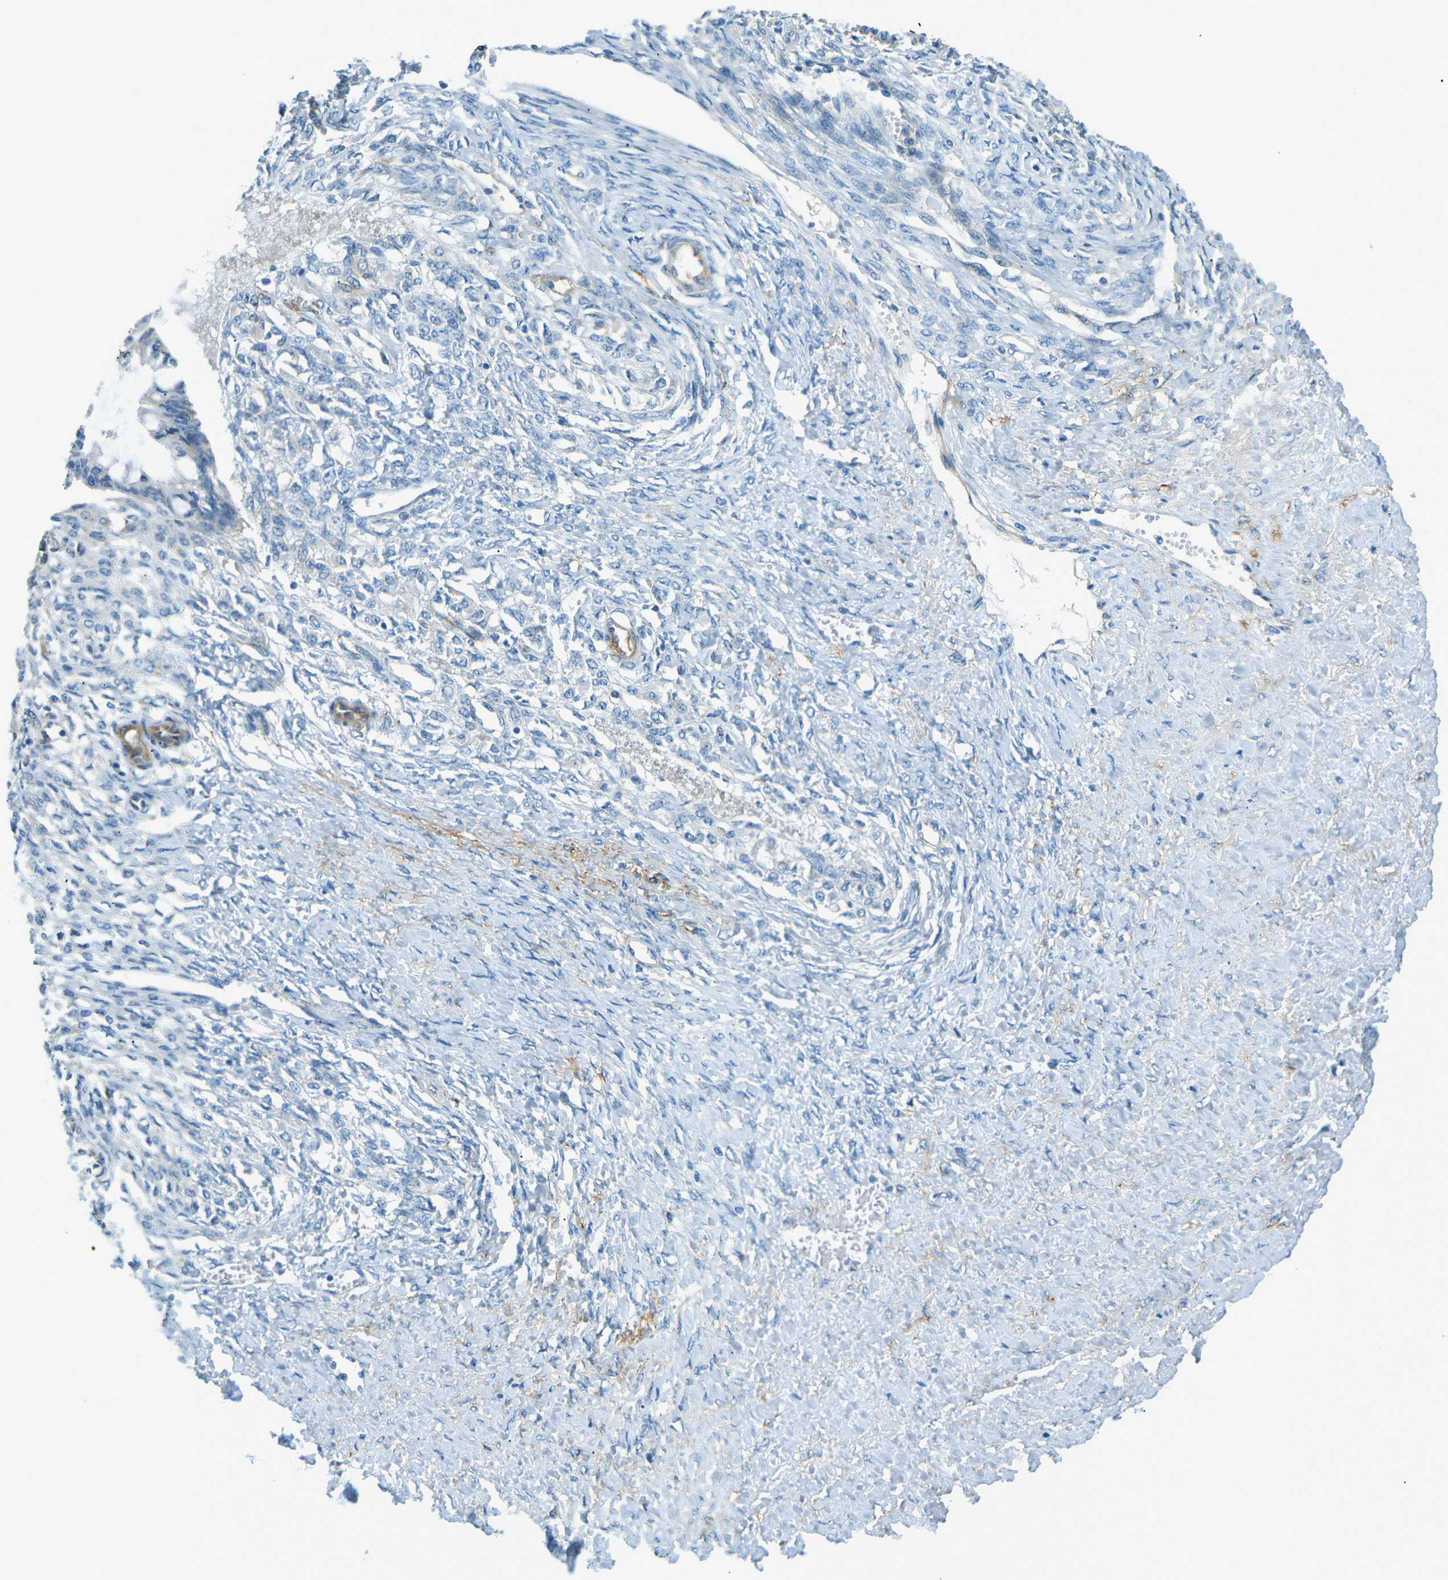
{"staining": {"intensity": "negative", "quantity": "none", "location": "none"}, "tissue": "ovarian cancer", "cell_type": "Tumor cells", "image_type": "cancer", "snomed": [{"axis": "morphology", "description": "Cystadenocarcinoma, mucinous, NOS"}, {"axis": "topography", "description": "Ovary"}], "caption": "Human mucinous cystadenocarcinoma (ovarian) stained for a protein using IHC displays no positivity in tumor cells.", "gene": "ZNF367", "patient": {"sex": "female", "age": 73}}